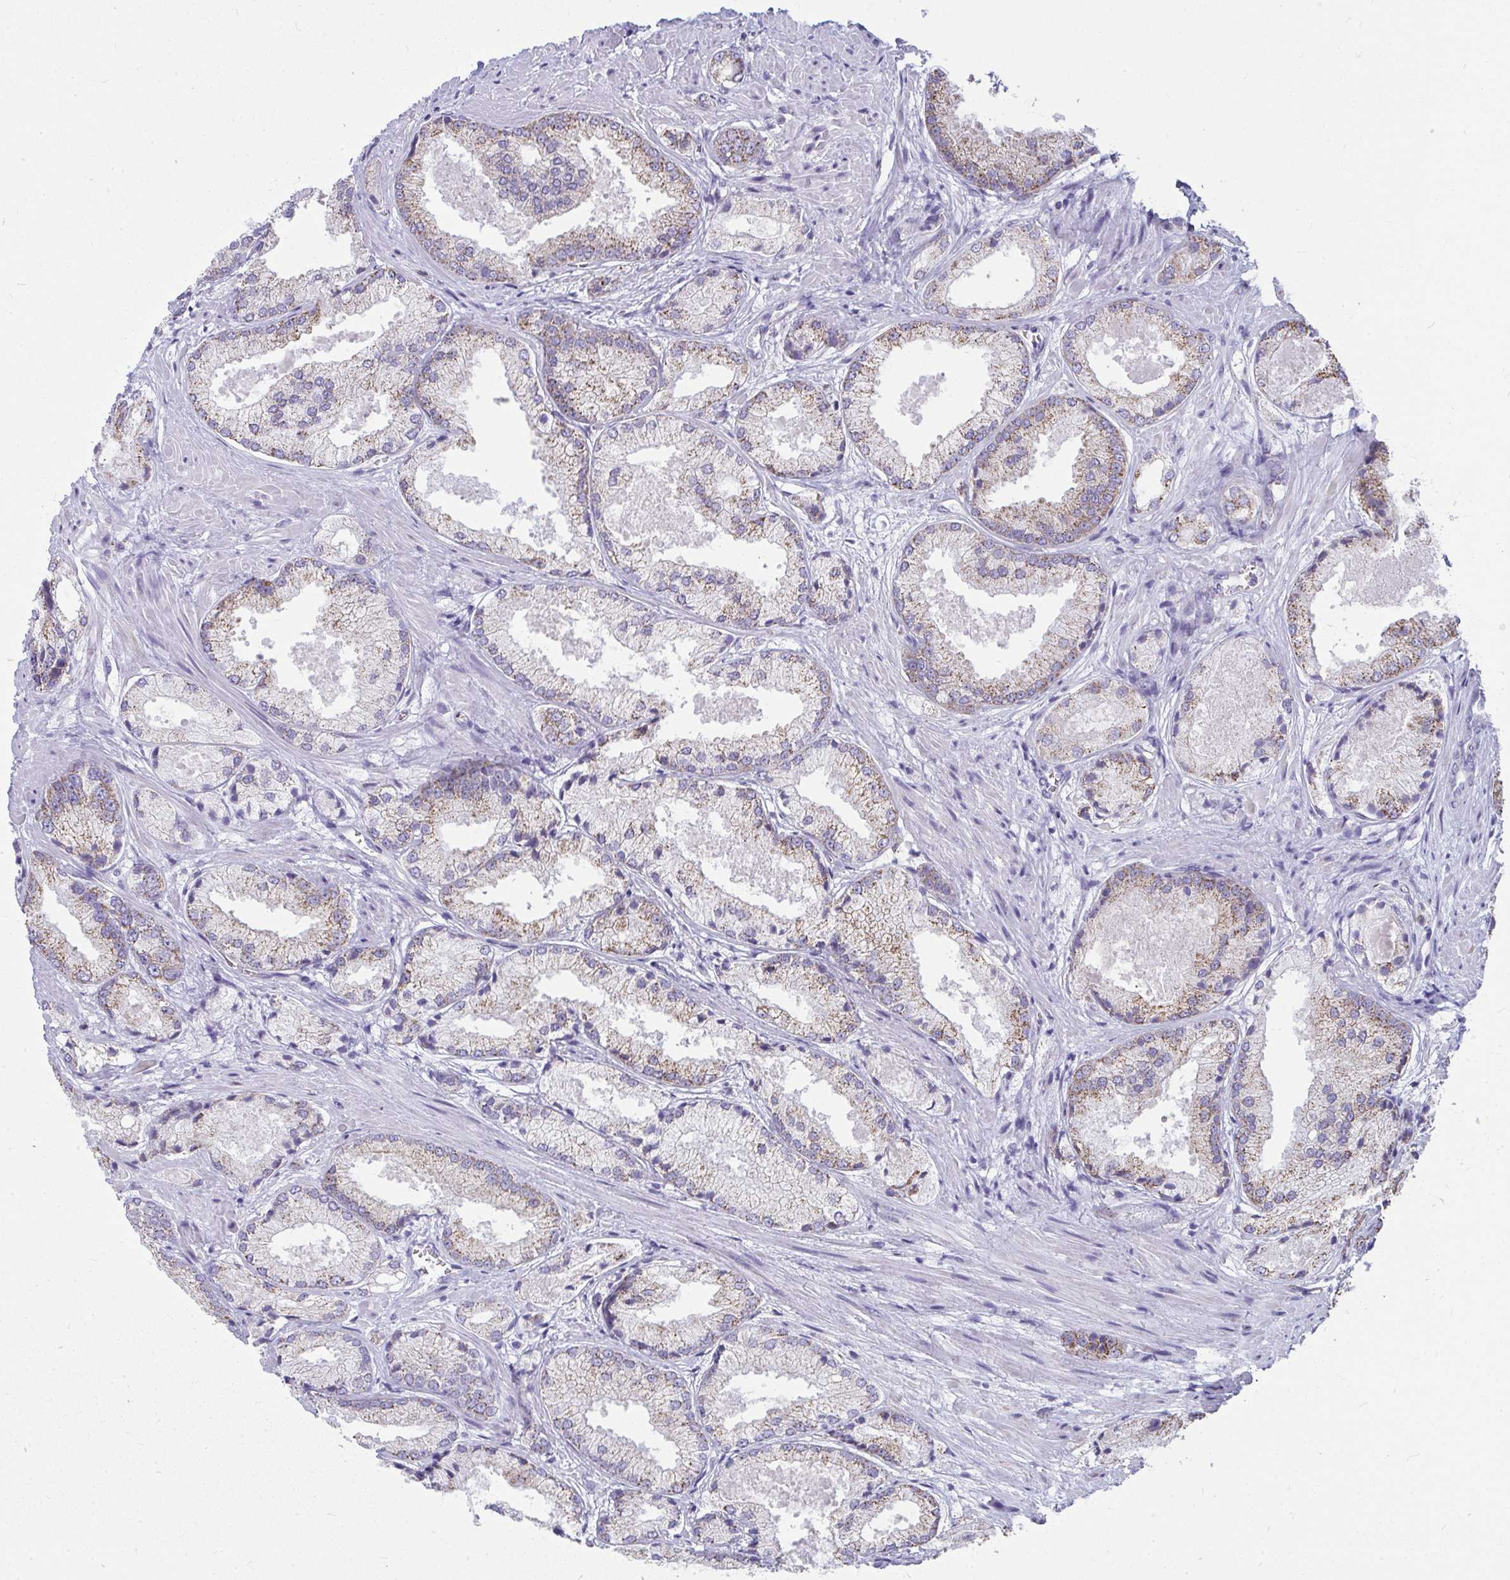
{"staining": {"intensity": "weak", "quantity": "25%-75%", "location": "cytoplasmic/membranous"}, "tissue": "prostate cancer", "cell_type": "Tumor cells", "image_type": "cancer", "snomed": [{"axis": "morphology", "description": "Adenocarcinoma, High grade"}, {"axis": "topography", "description": "Prostate"}], "caption": "Brown immunohistochemical staining in high-grade adenocarcinoma (prostate) displays weak cytoplasmic/membranous expression in about 25%-75% of tumor cells.", "gene": "SLC6A1", "patient": {"sex": "male", "age": 68}}